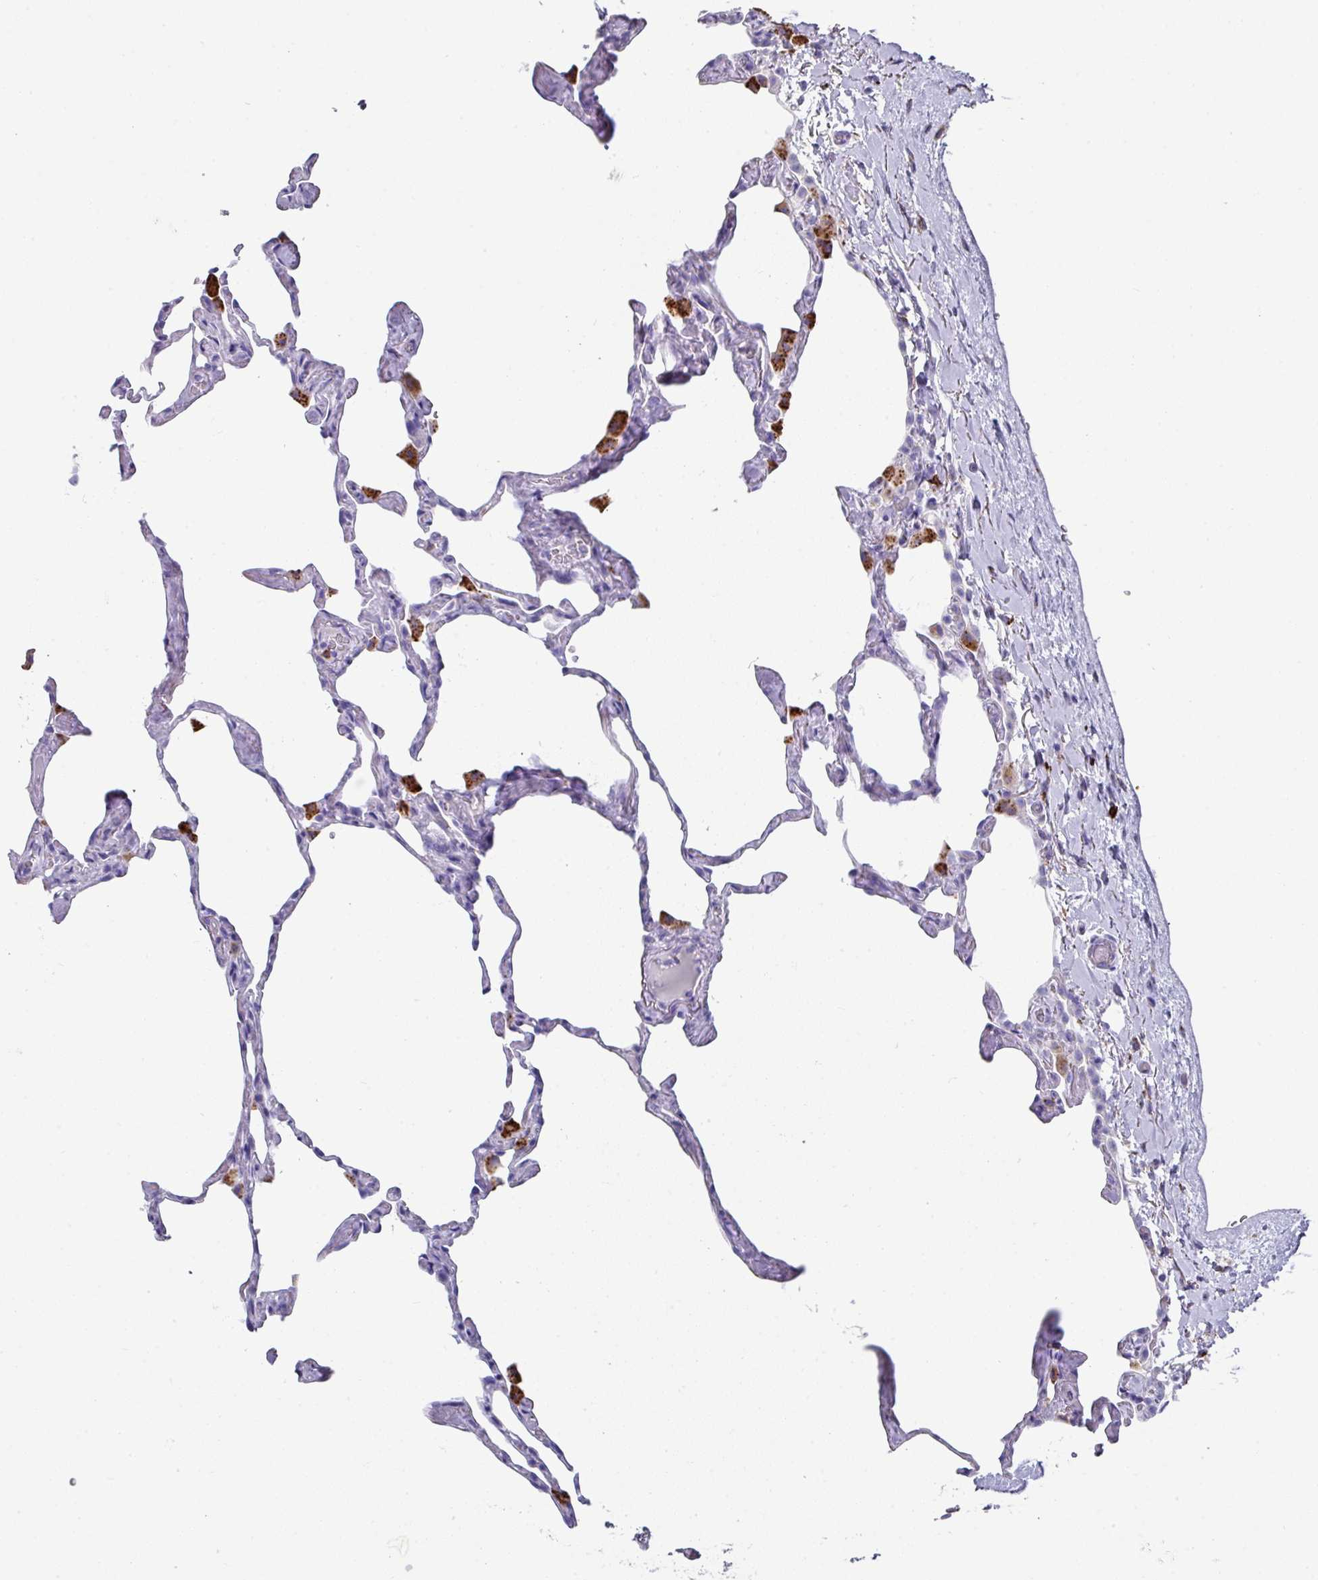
{"staining": {"intensity": "negative", "quantity": "none", "location": "none"}, "tissue": "lung", "cell_type": "Alveolar cells", "image_type": "normal", "snomed": [{"axis": "morphology", "description": "Normal tissue, NOS"}, {"axis": "topography", "description": "Lung"}], "caption": "This is an immunohistochemistry histopathology image of normal human lung. There is no positivity in alveolar cells.", "gene": "CPVL", "patient": {"sex": "male", "age": 65}}